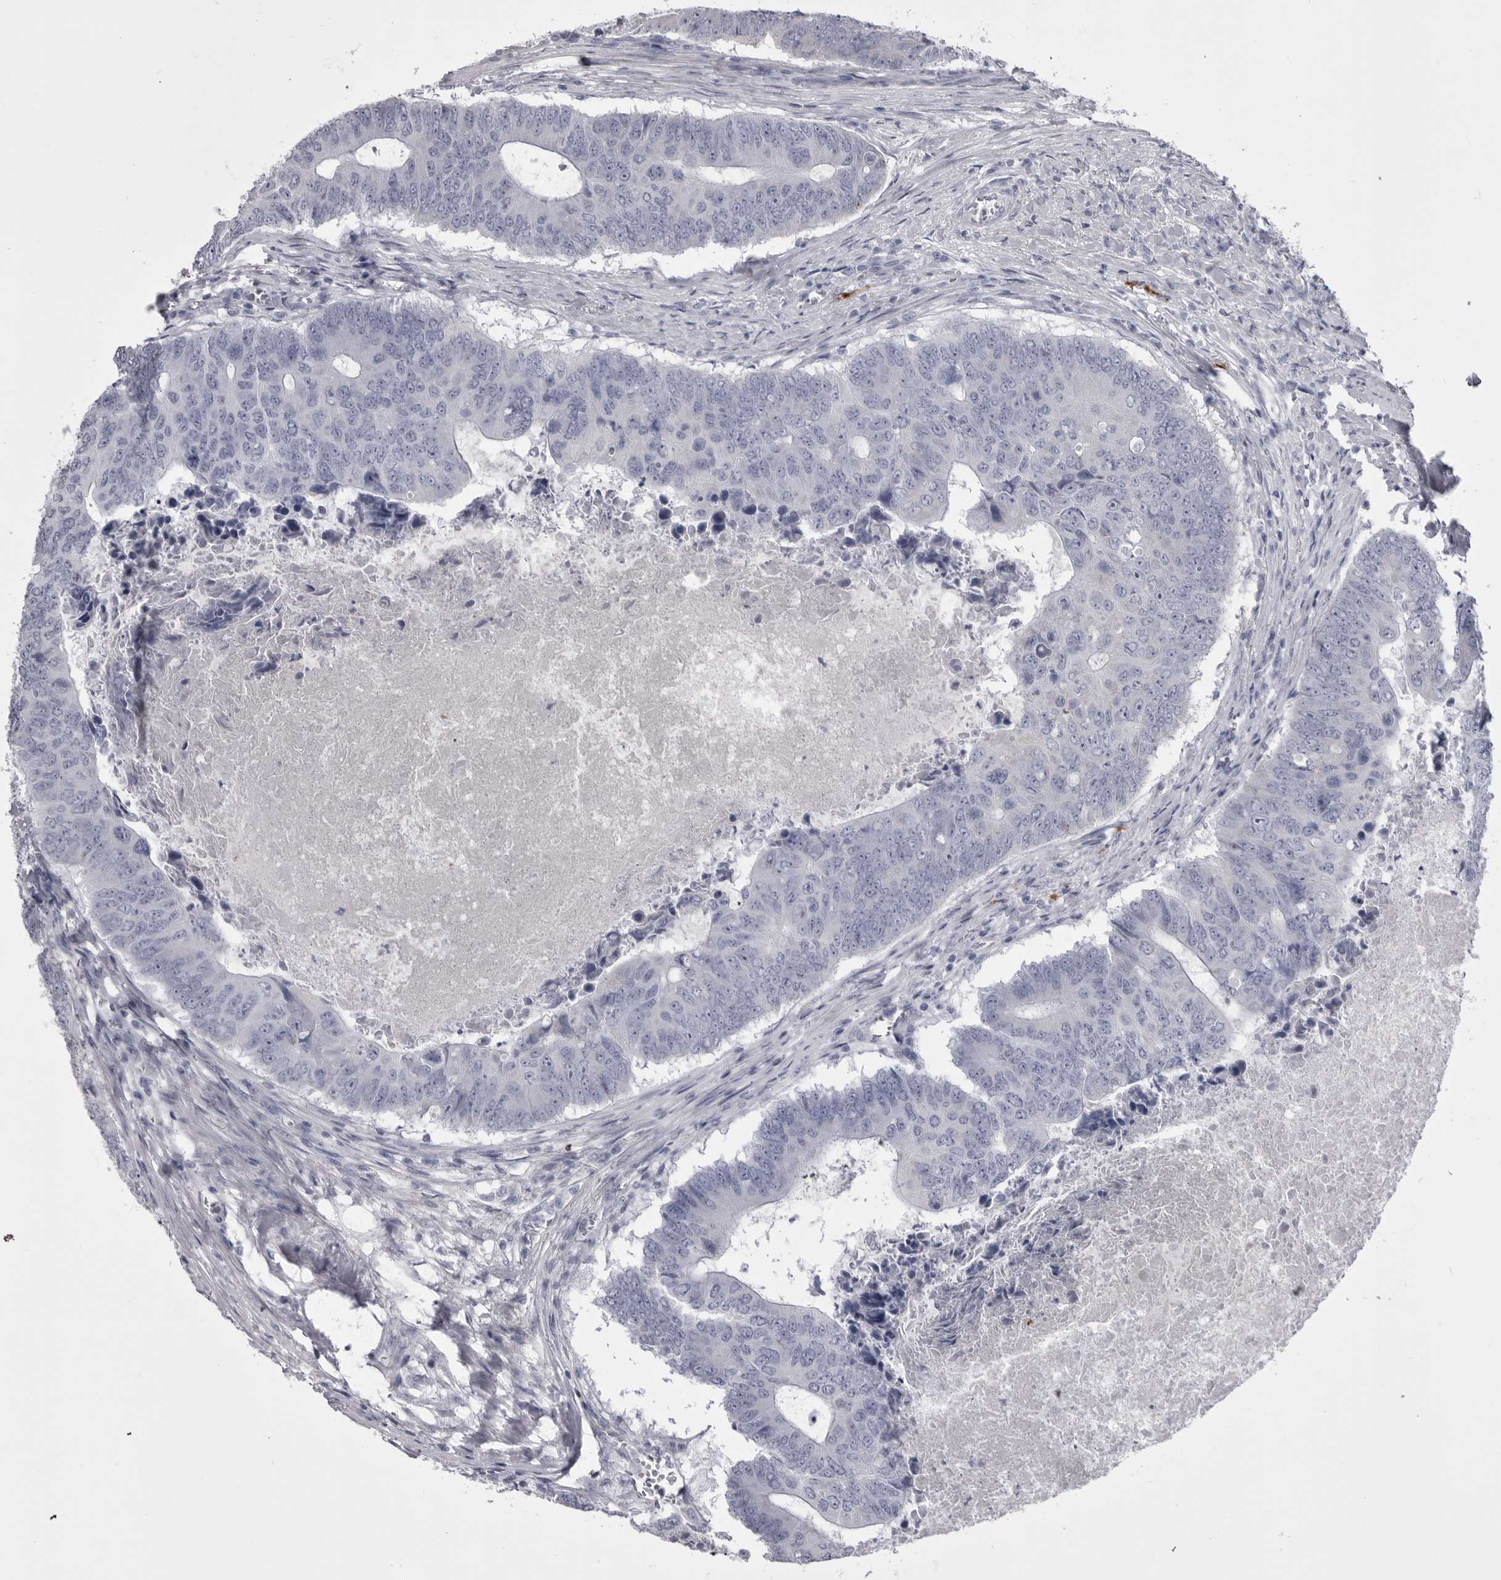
{"staining": {"intensity": "negative", "quantity": "none", "location": "none"}, "tissue": "colorectal cancer", "cell_type": "Tumor cells", "image_type": "cancer", "snomed": [{"axis": "morphology", "description": "Adenocarcinoma, NOS"}, {"axis": "topography", "description": "Colon"}], "caption": "Histopathology image shows no significant protein positivity in tumor cells of colorectal adenocarcinoma.", "gene": "ANK2", "patient": {"sex": "male", "age": 87}}